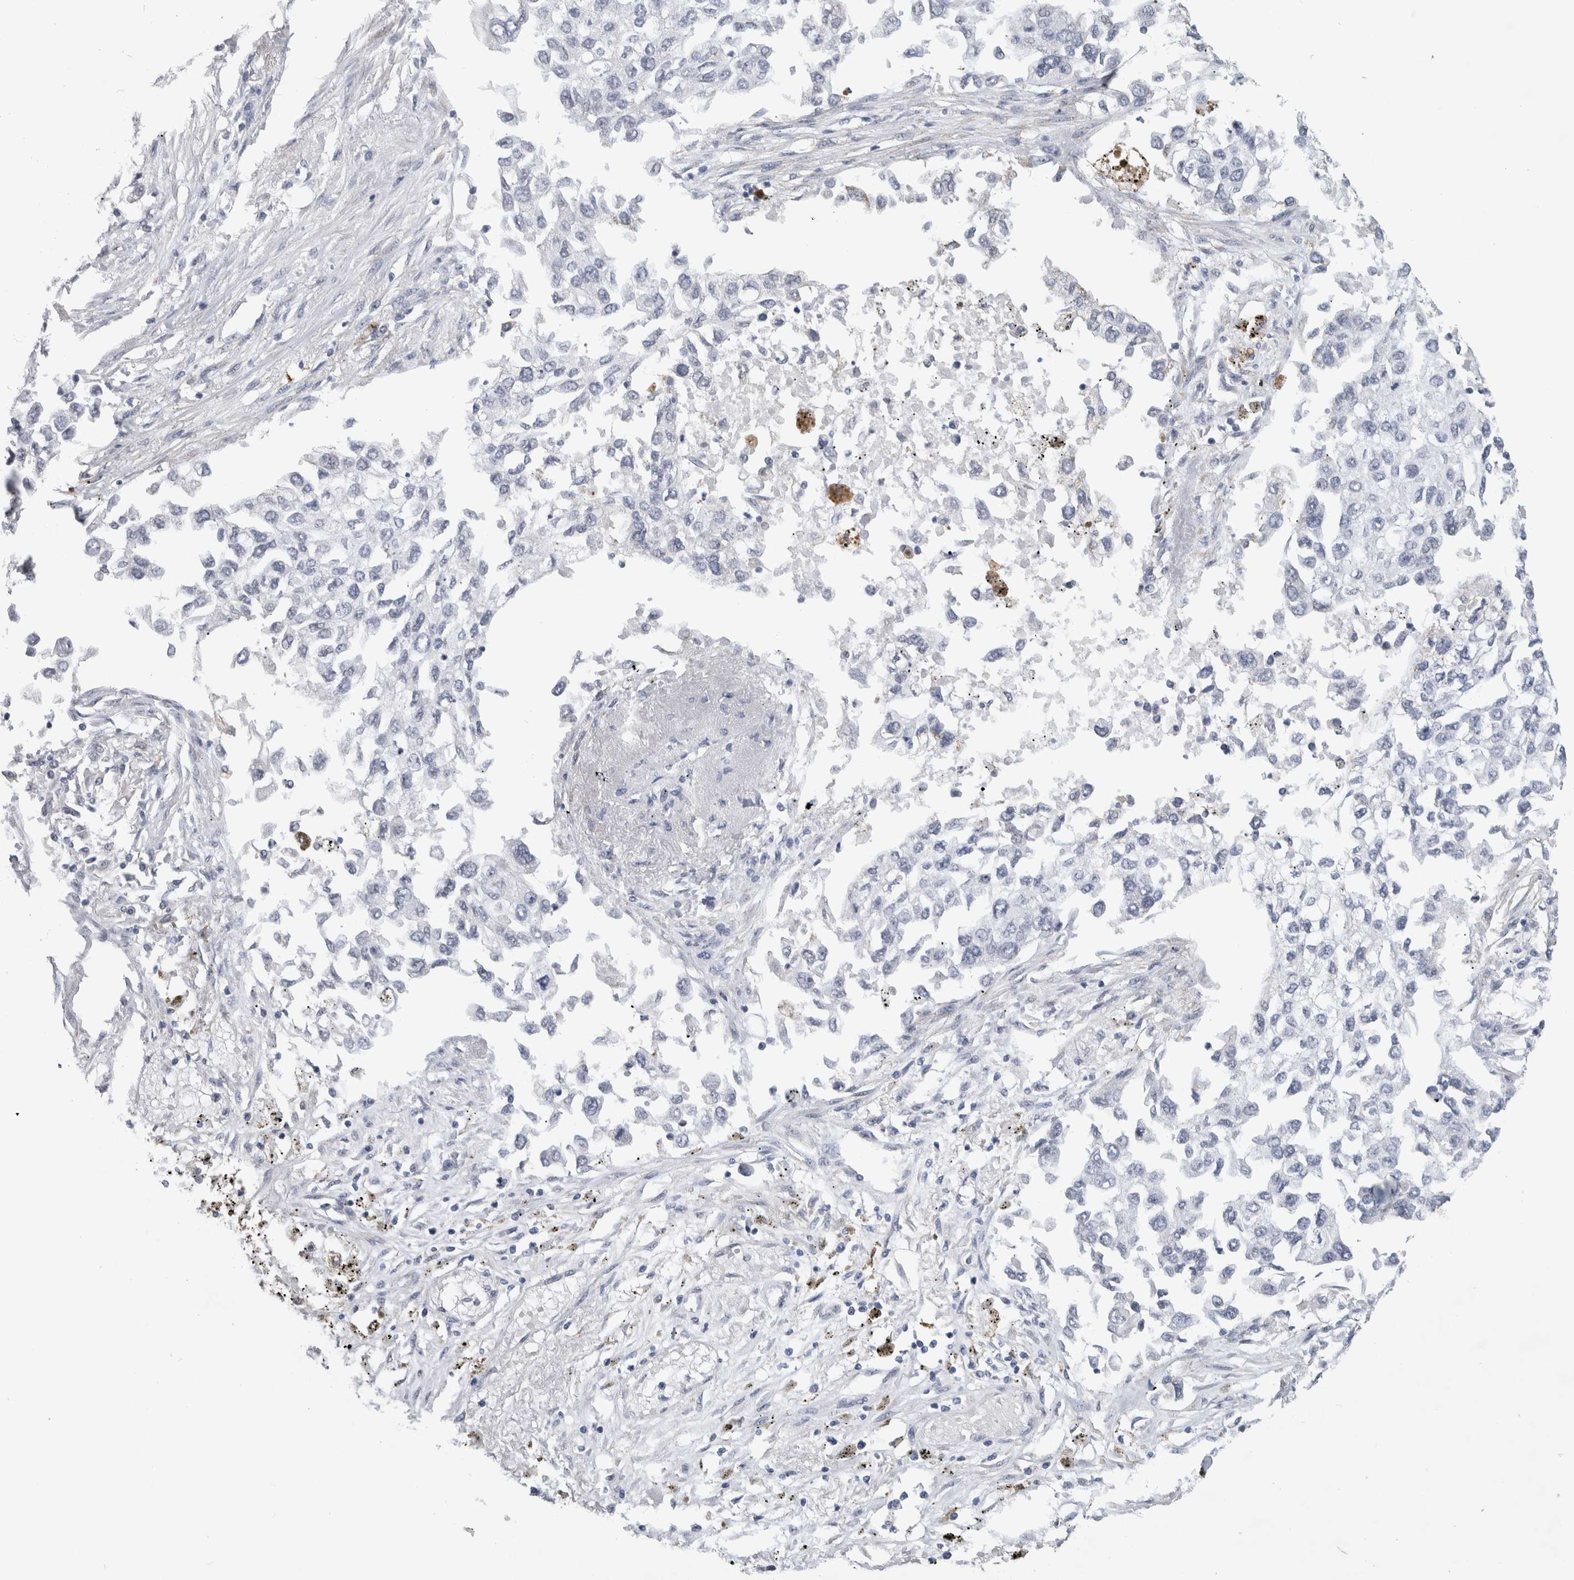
{"staining": {"intensity": "negative", "quantity": "none", "location": "none"}, "tissue": "lung cancer", "cell_type": "Tumor cells", "image_type": "cancer", "snomed": [{"axis": "morphology", "description": "Inflammation, NOS"}, {"axis": "morphology", "description": "Adenocarcinoma, NOS"}, {"axis": "topography", "description": "Lung"}], "caption": "Histopathology image shows no significant protein staining in tumor cells of lung cancer (adenocarcinoma).", "gene": "PRXL2A", "patient": {"sex": "male", "age": 63}}